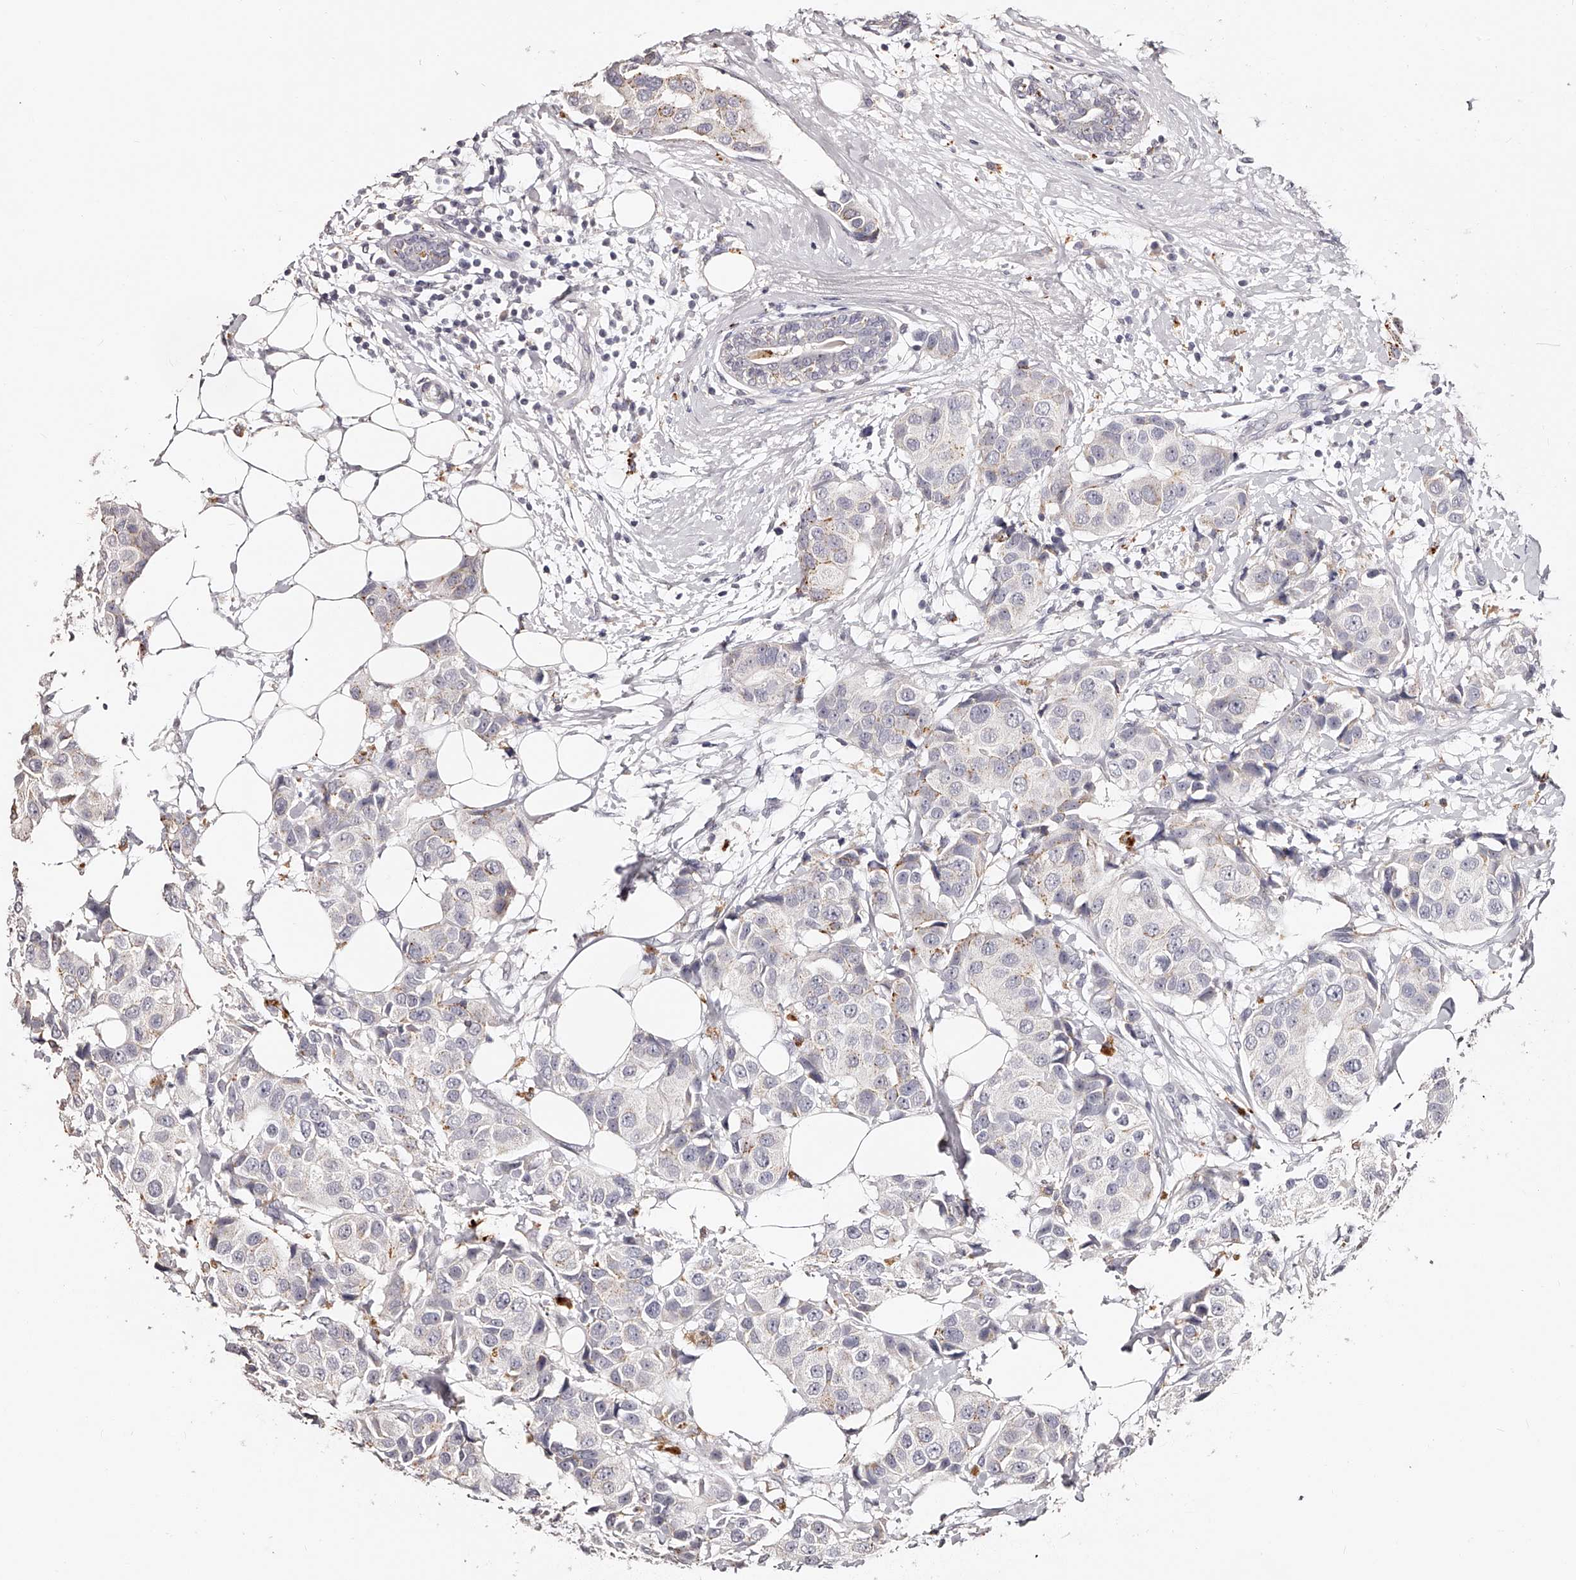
{"staining": {"intensity": "negative", "quantity": "none", "location": "none"}, "tissue": "breast cancer", "cell_type": "Tumor cells", "image_type": "cancer", "snomed": [{"axis": "morphology", "description": "Normal tissue, NOS"}, {"axis": "morphology", "description": "Duct carcinoma"}, {"axis": "topography", "description": "Breast"}], "caption": "Tumor cells show no significant positivity in breast cancer. Brightfield microscopy of IHC stained with DAB (brown) and hematoxylin (blue), captured at high magnification.", "gene": "SLC35D3", "patient": {"sex": "female", "age": 39}}